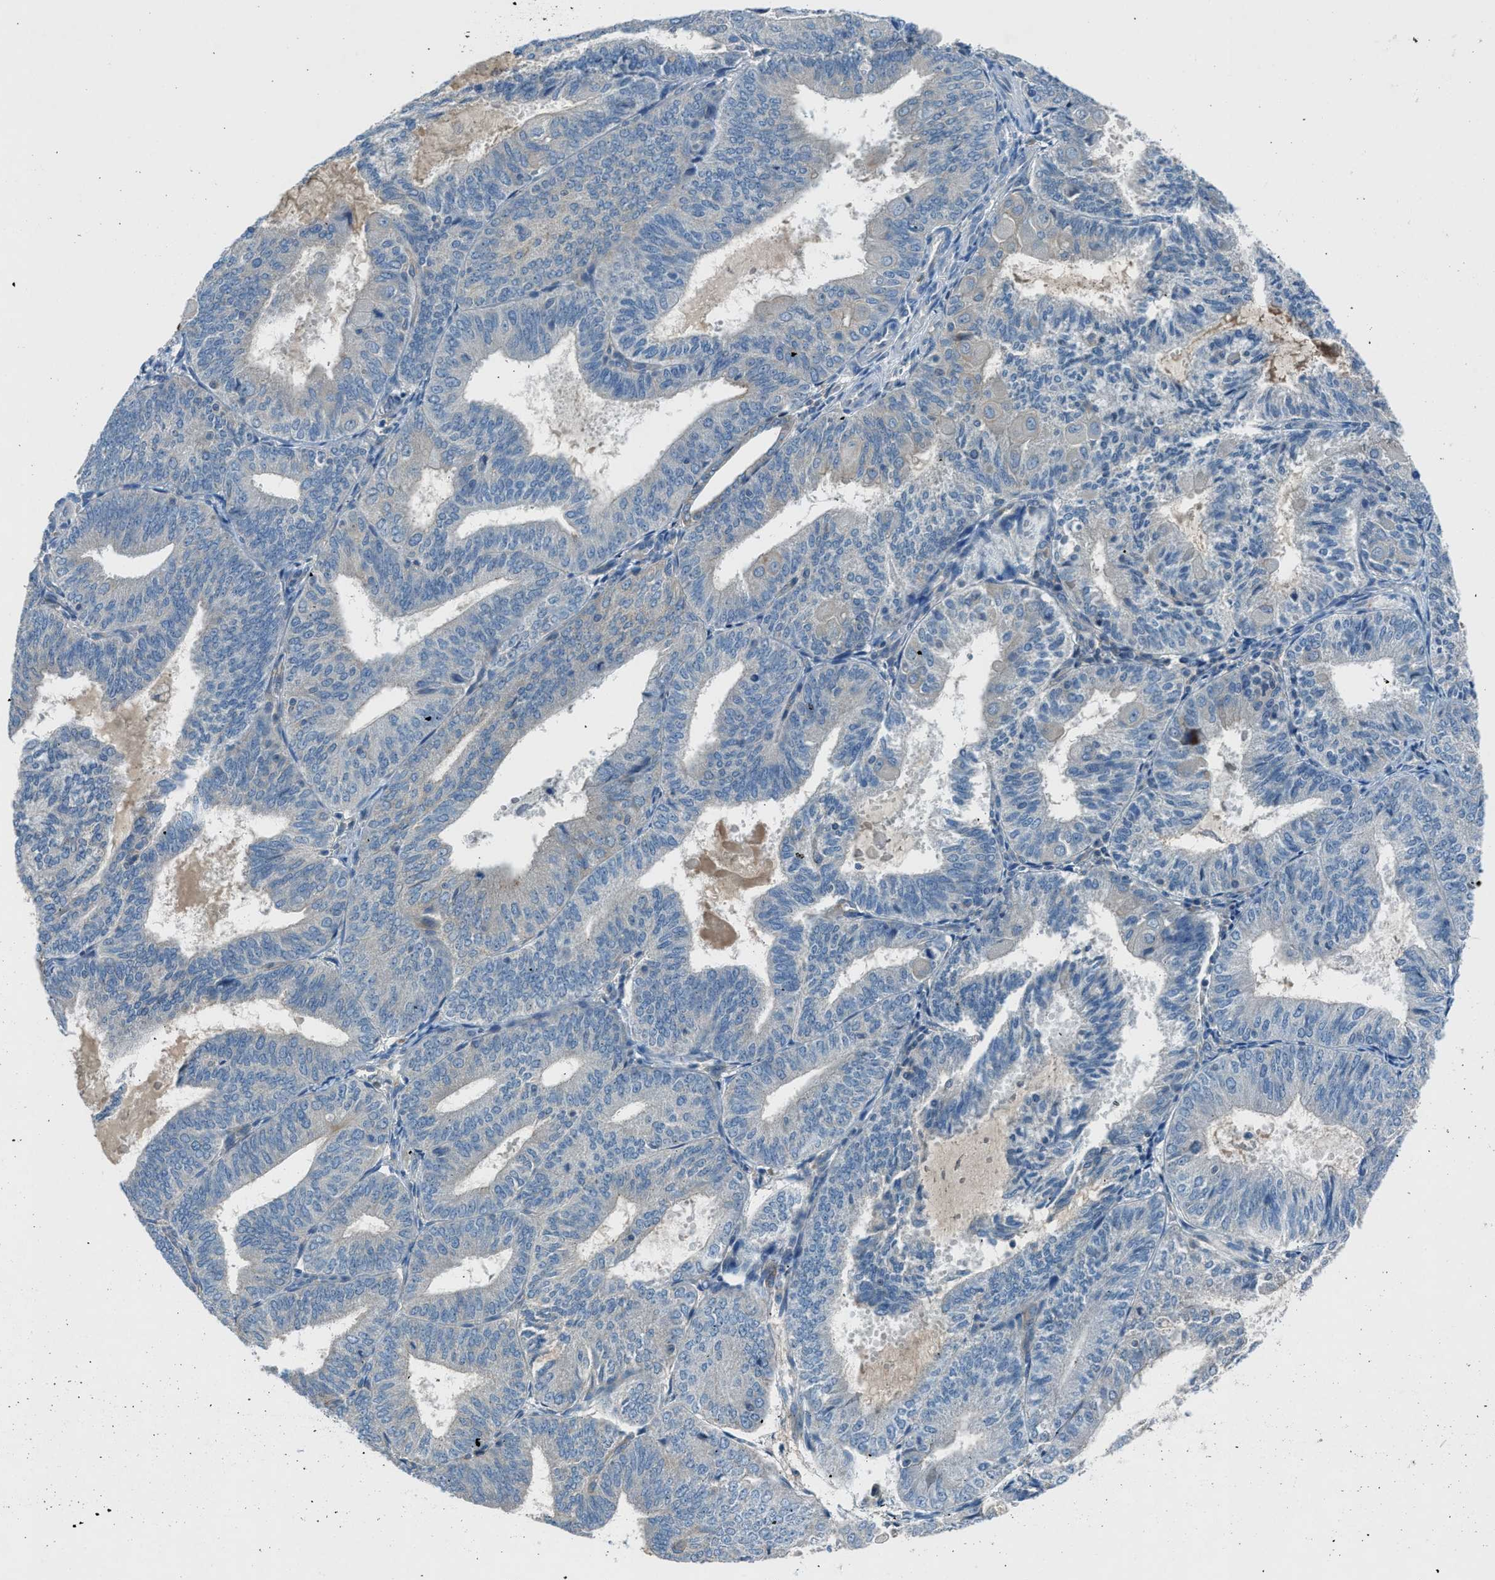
{"staining": {"intensity": "negative", "quantity": "none", "location": "none"}, "tissue": "endometrial cancer", "cell_type": "Tumor cells", "image_type": "cancer", "snomed": [{"axis": "morphology", "description": "Adenocarcinoma, NOS"}, {"axis": "topography", "description": "Endometrium"}], "caption": "Tumor cells are negative for brown protein staining in endometrial cancer.", "gene": "BMP1", "patient": {"sex": "female", "age": 81}}